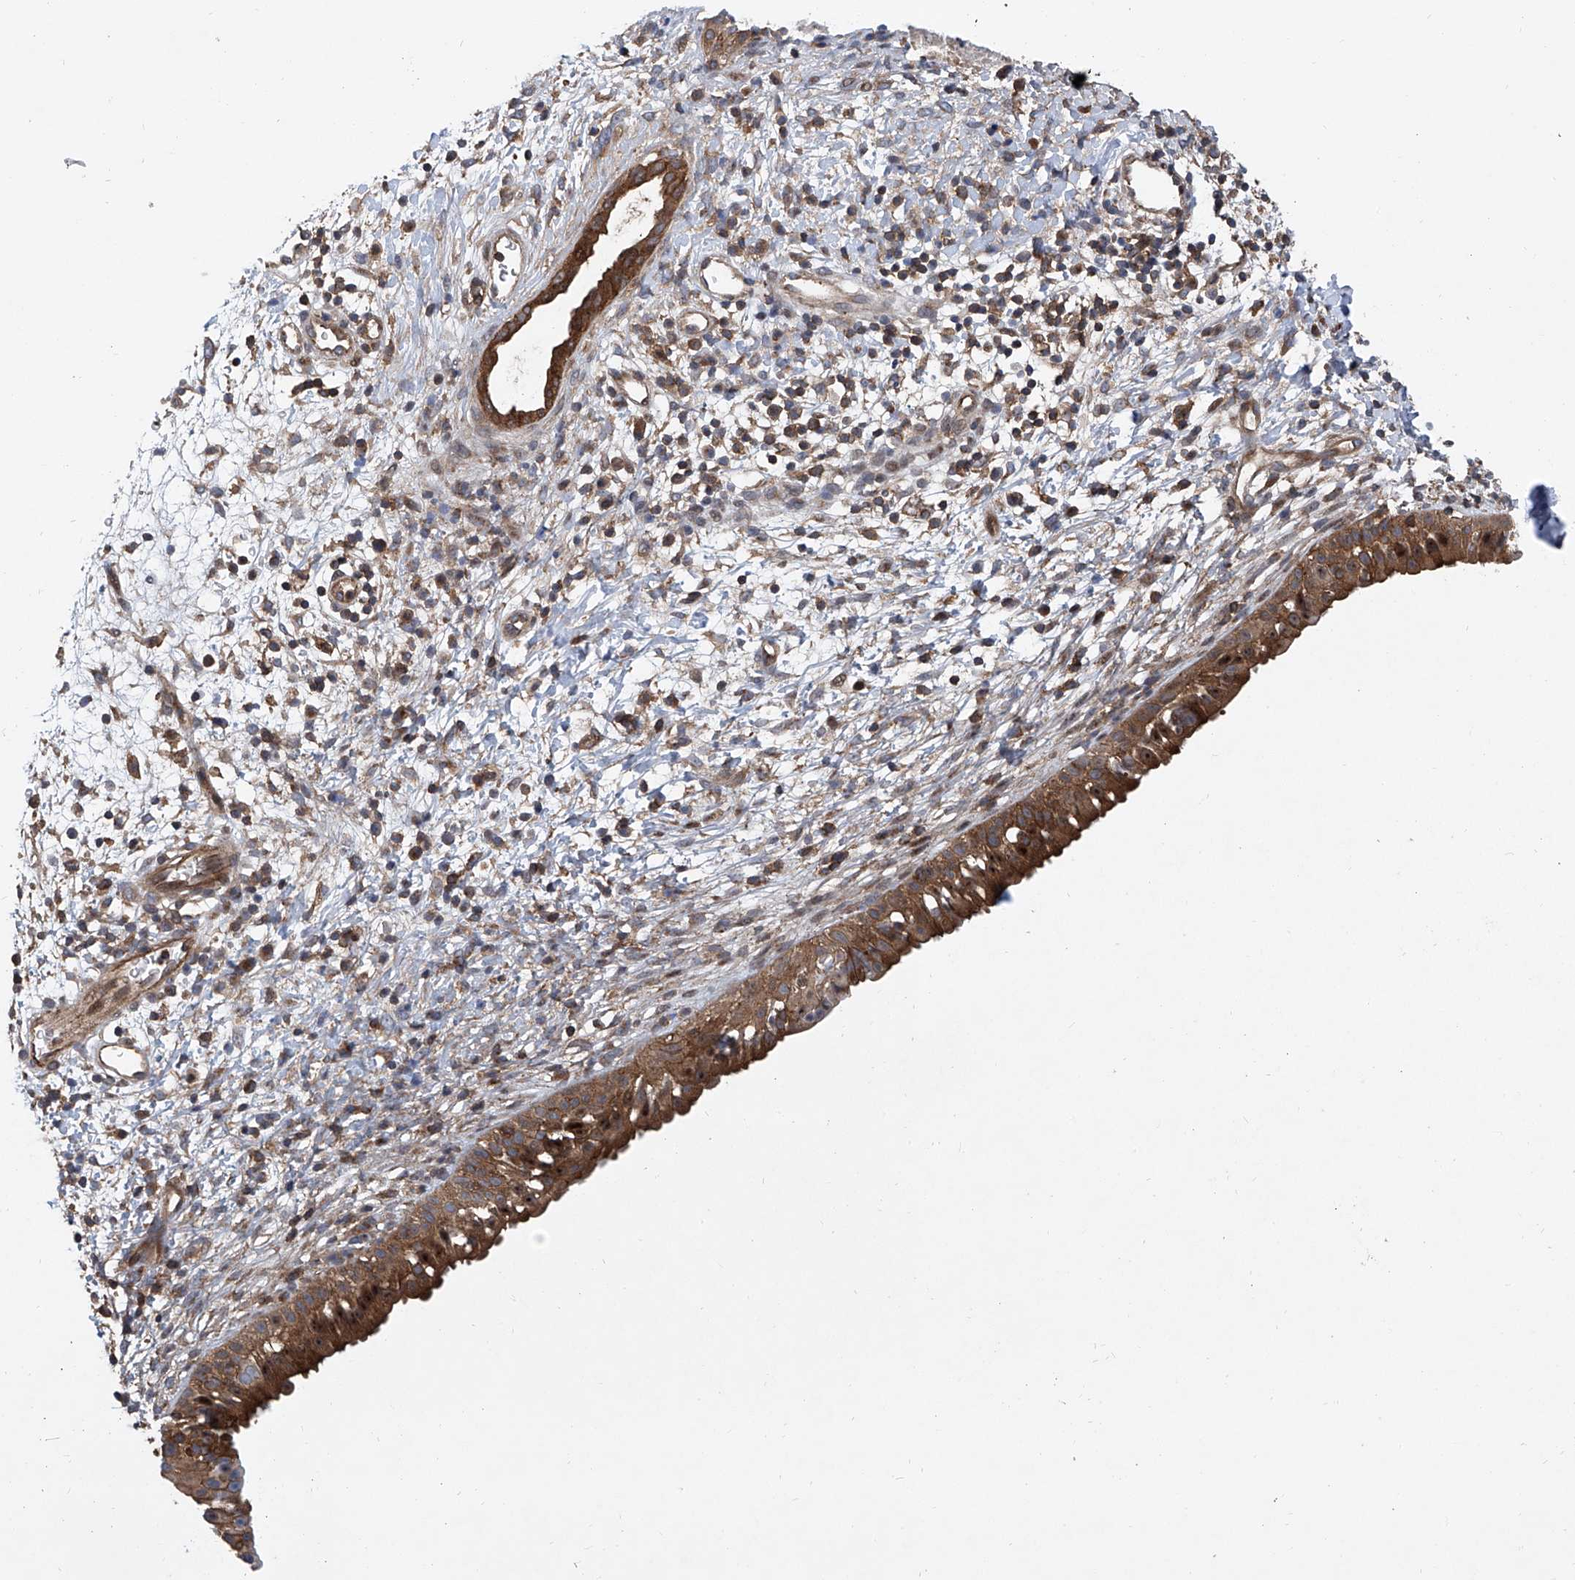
{"staining": {"intensity": "strong", "quantity": ">75%", "location": "cytoplasmic/membranous,nuclear"}, "tissue": "nasopharynx", "cell_type": "Respiratory epithelial cells", "image_type": "normal", "snomed": [{"axis": "morphology", "description": "Normal tissue, NOS"}, {"axis": "topography", "description": "Nasopharynx"}], "caption": "Protein staining reveals strong cytoplasmic/membranous,nuclear positivity in about >75% of respiratory epithelial cells in benign nasopharynx.", "gene": "SMAP1", "patient": {"sex": "male", "age": 22}}